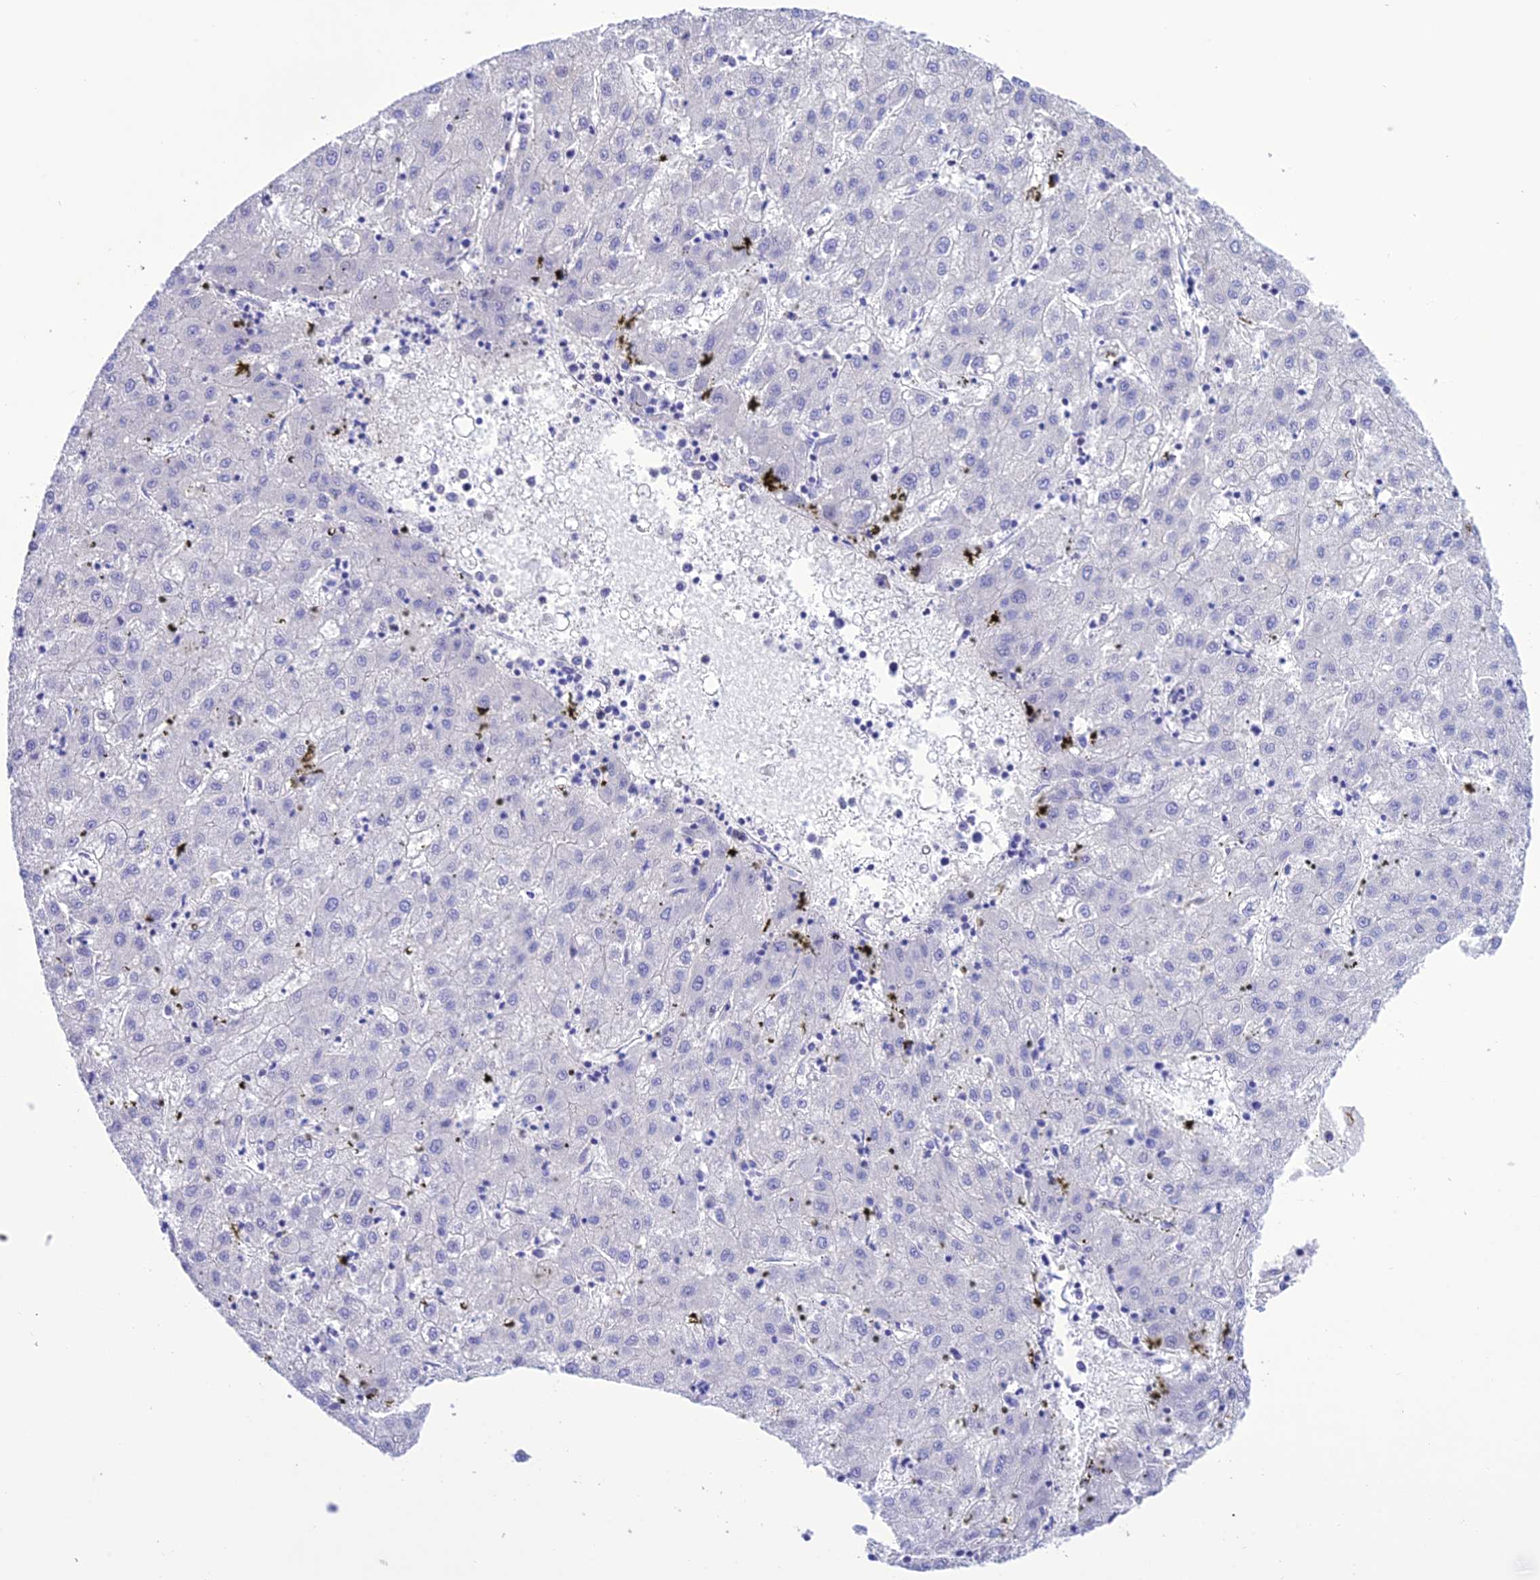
{"staining": {"intensity": "negative", "quantity": "none", "location": "none"}, "tissue": "liver cancer", "cell_type": "Tumor cells", "image_type": "cancer", "snomed": [{"axis": "morphology", "description": "Carcinoma, Hepatocellular, NOS"}, {"axis": "topography", "description": "Liver"}], "caption": "IHC image of human liver cancer (hepatocellular carcinoma) stained for a protein (brown), which shows no positivity in tumor cells. Brightfield microscopy of immunohistochemistry stained with DAB (3,3'-diaminobenzidine) (brown) and hematoxylin (blue), captured at high magnification.", "gene": "FRA10AC1", "patient": {"sex": "male", "age": 72}}